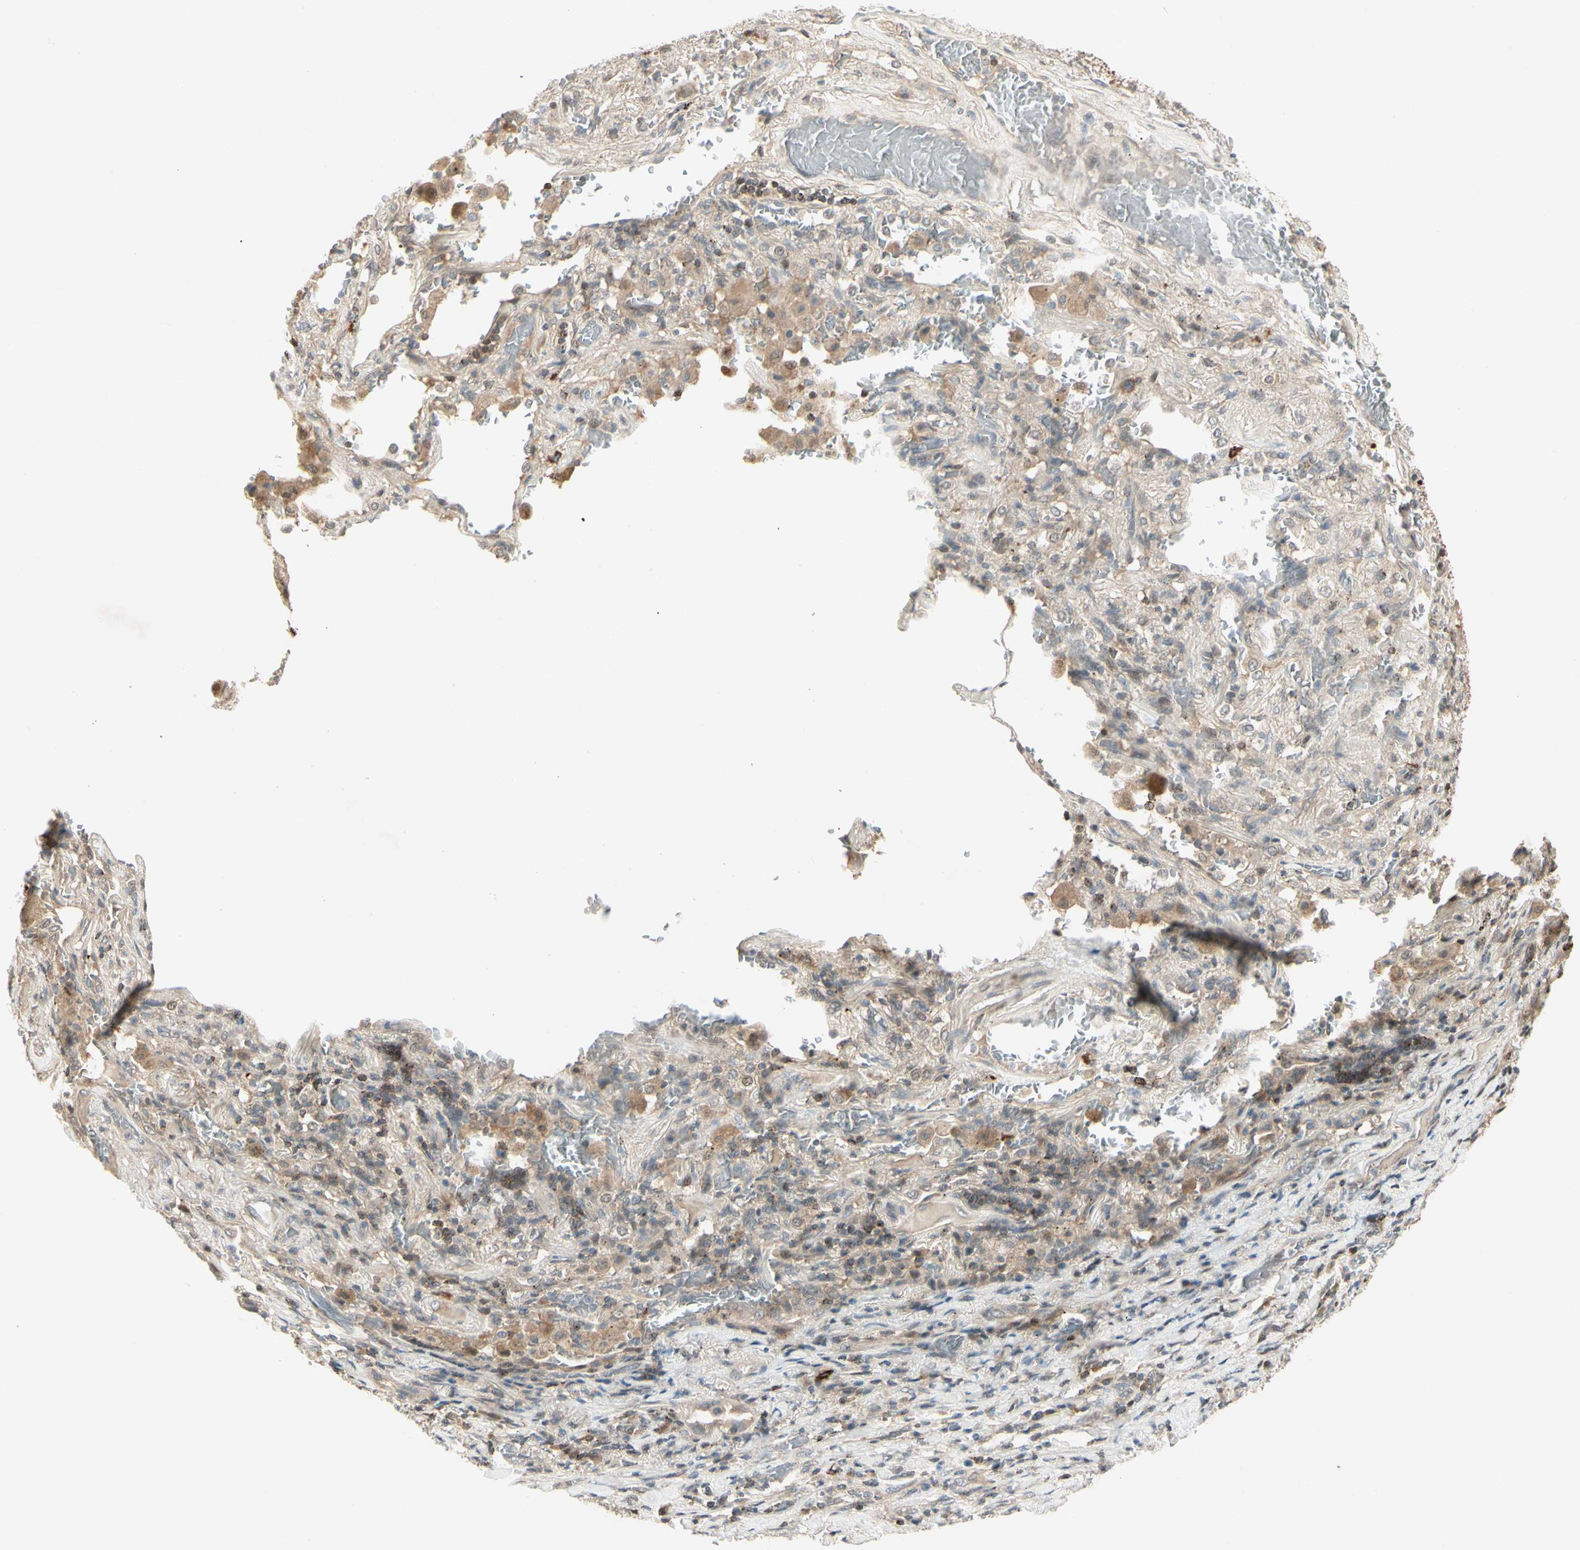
{"staining": {"intensity": "weak", "quantity": ">75%", "location": "cytoplasmic/membranous"}, "tissue": "lung cancer", "cell_type": "Tumor cells", "image_type": "cancer", "snomed": [{"axis": "morphology", "description": "Squamous cell carcinoma, NOS"}, {"axis": "topography", "description": "Lung"}], "caption": "The micrograph demonstrates a brown stain indicating the presence of a protein in the cytoplasmic/membranous of tumor cells in lung cancer.", "gene": "EVC", "patient": {"sex": "male", "age": 57}}